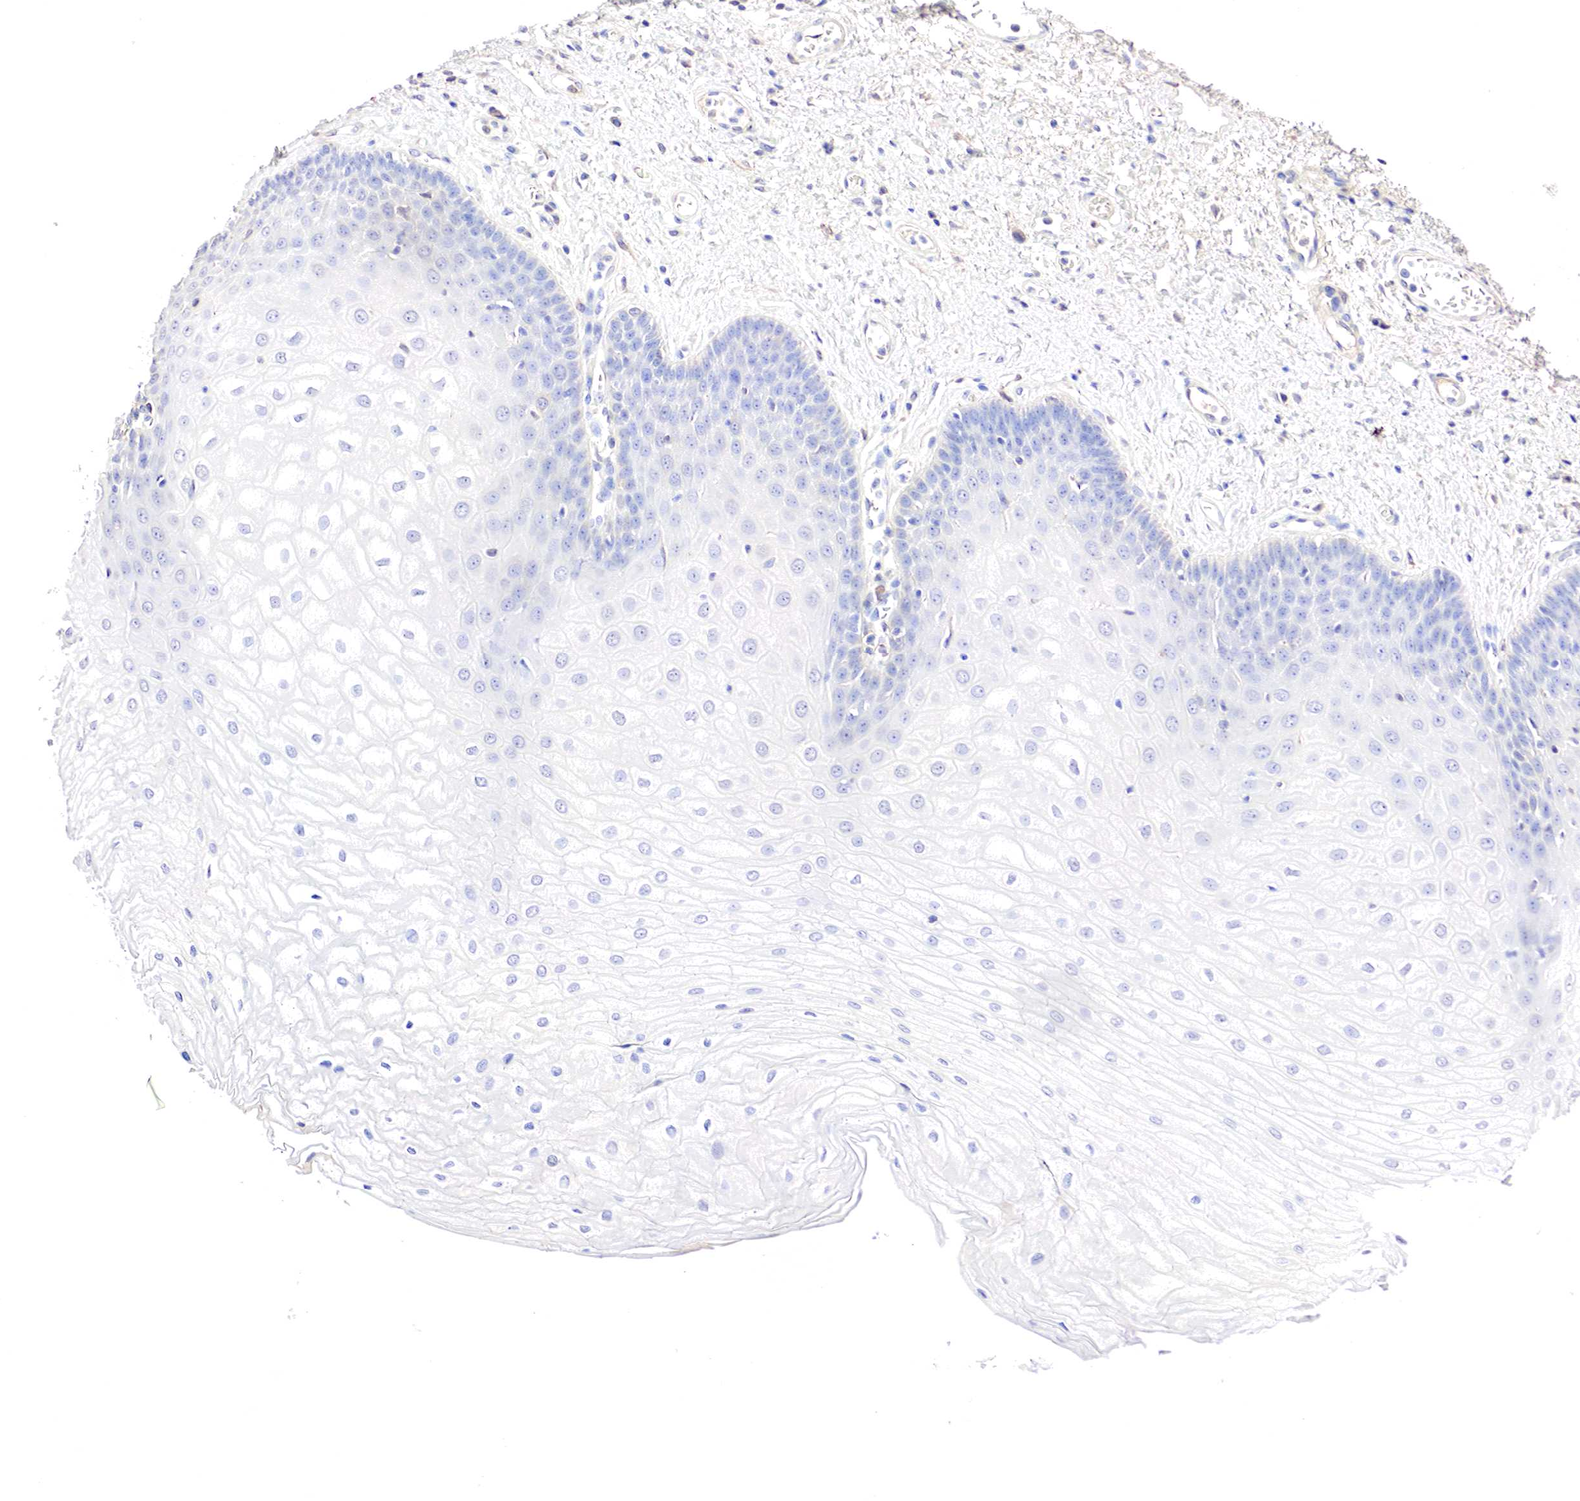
{"staining": {"intensity": "negative", "quantity": "none", "location": "none"}, "tissue": "esophagus", "cell_type": "Squamous epithelial cells", "image_type": "normal", "snomed": [{"axis": "morphology", "description": "Normal tissue, NOS"}, {"axis": "topography", "description": "Esophagus"}], "caption": "Squamous epithelial cells are negative for protein expression in normal human esophagus. (DAB (3,3'-diaminobenzidine) immunohistochemistry with hematoxylin counter stain).", "gene": "GATA1", "patient": {"sex": "male", "age": 65}}